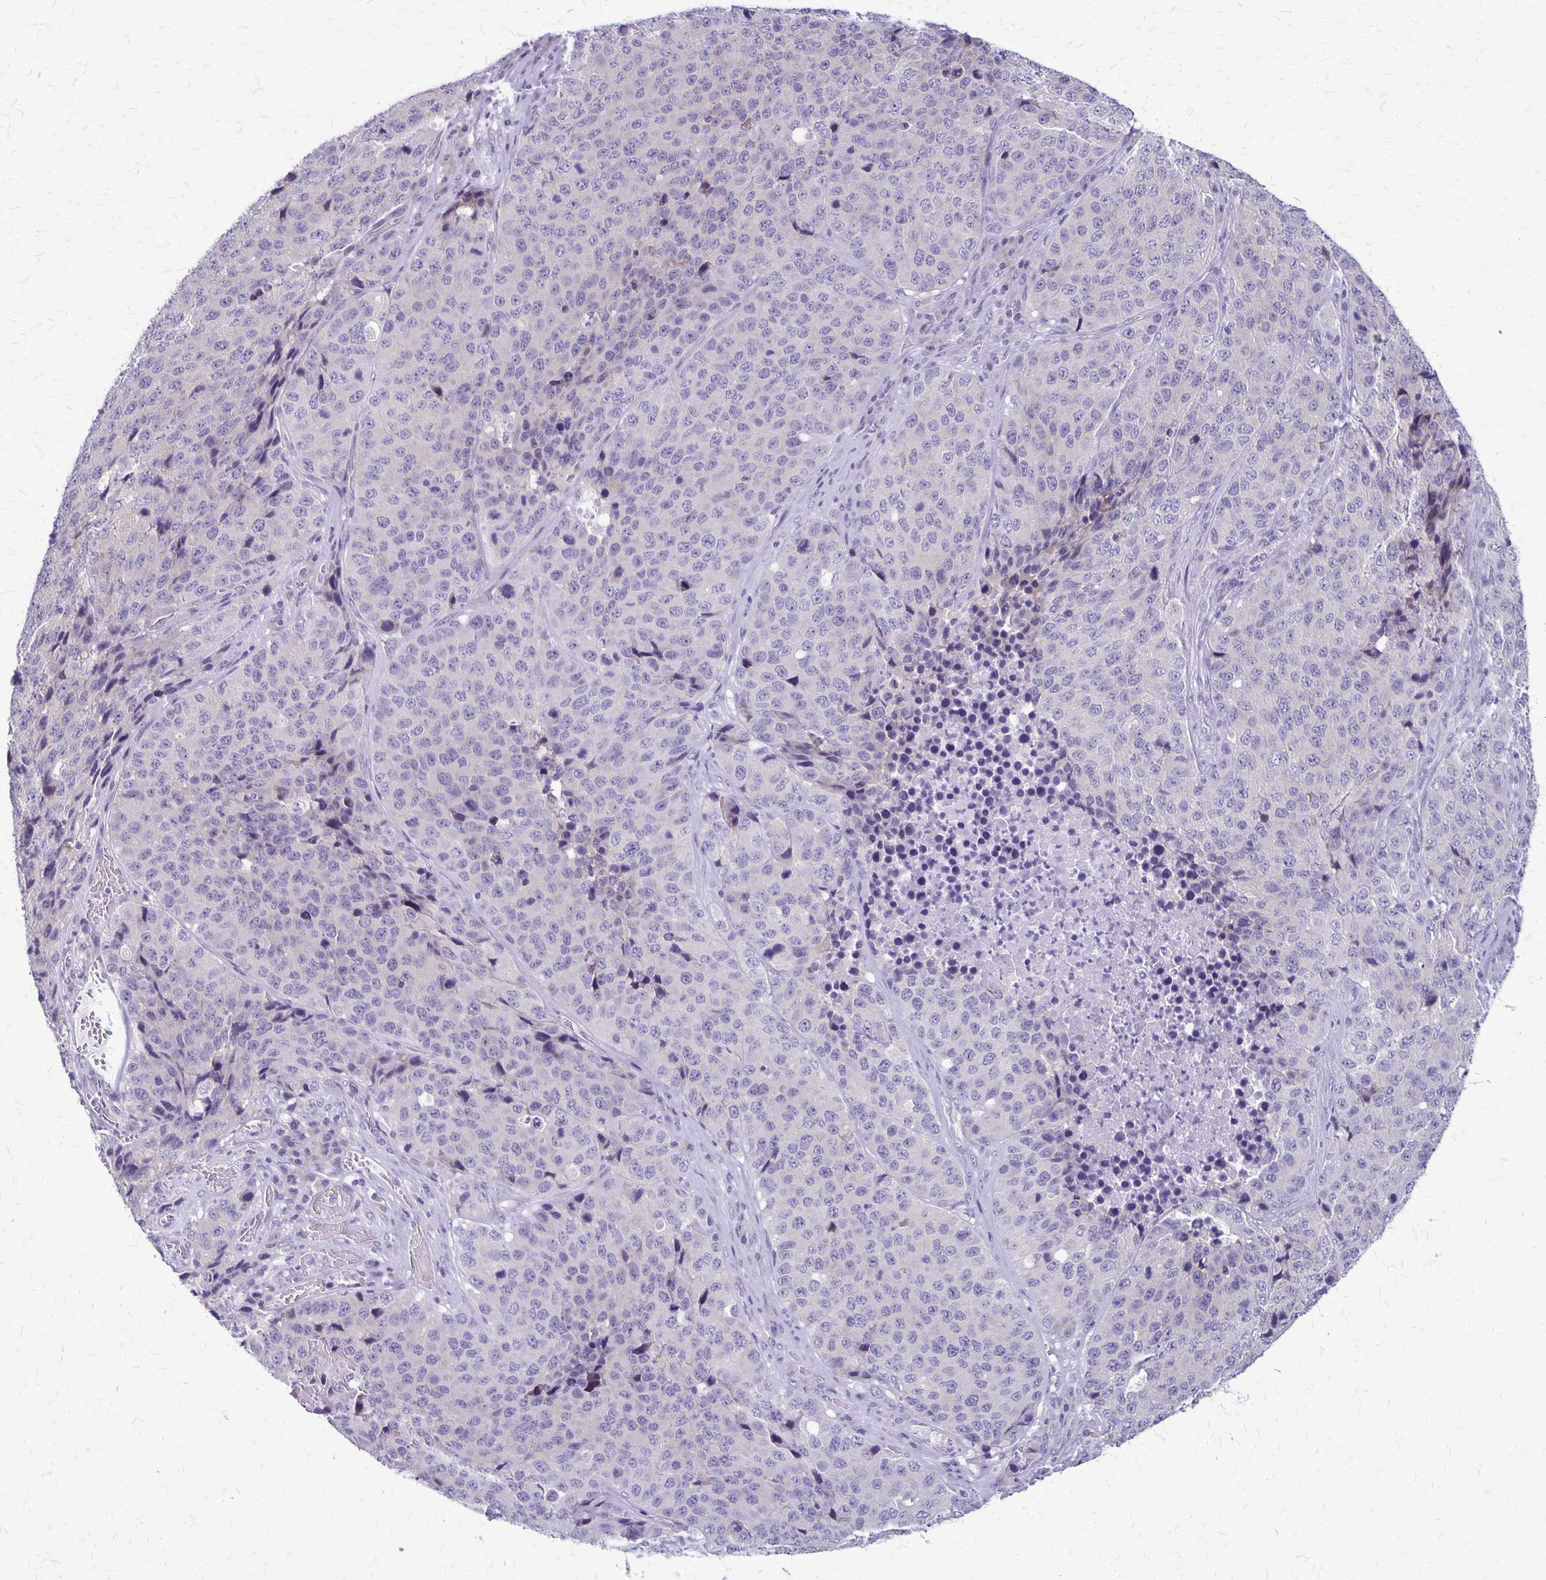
{"staining": {"intensity": "negative", "quantity": "none", "location": "none"}, "tissue": "stomach cancer", "cell_type": "Tumor cells", "image_type": "cancer", "snomed": [{"axis": "morphology", "description": "Adenocarcinoma, NOS"}, {"axis": "topography", "description": "Stomach"}], "caption": "High power microscopy photomicrograph of an IHC photomicrograph of stomach cancer, revealing no significant staining in tumor cells.", "gene": "PLXNB3", "patient": {"sex": "male", "age": 71}}